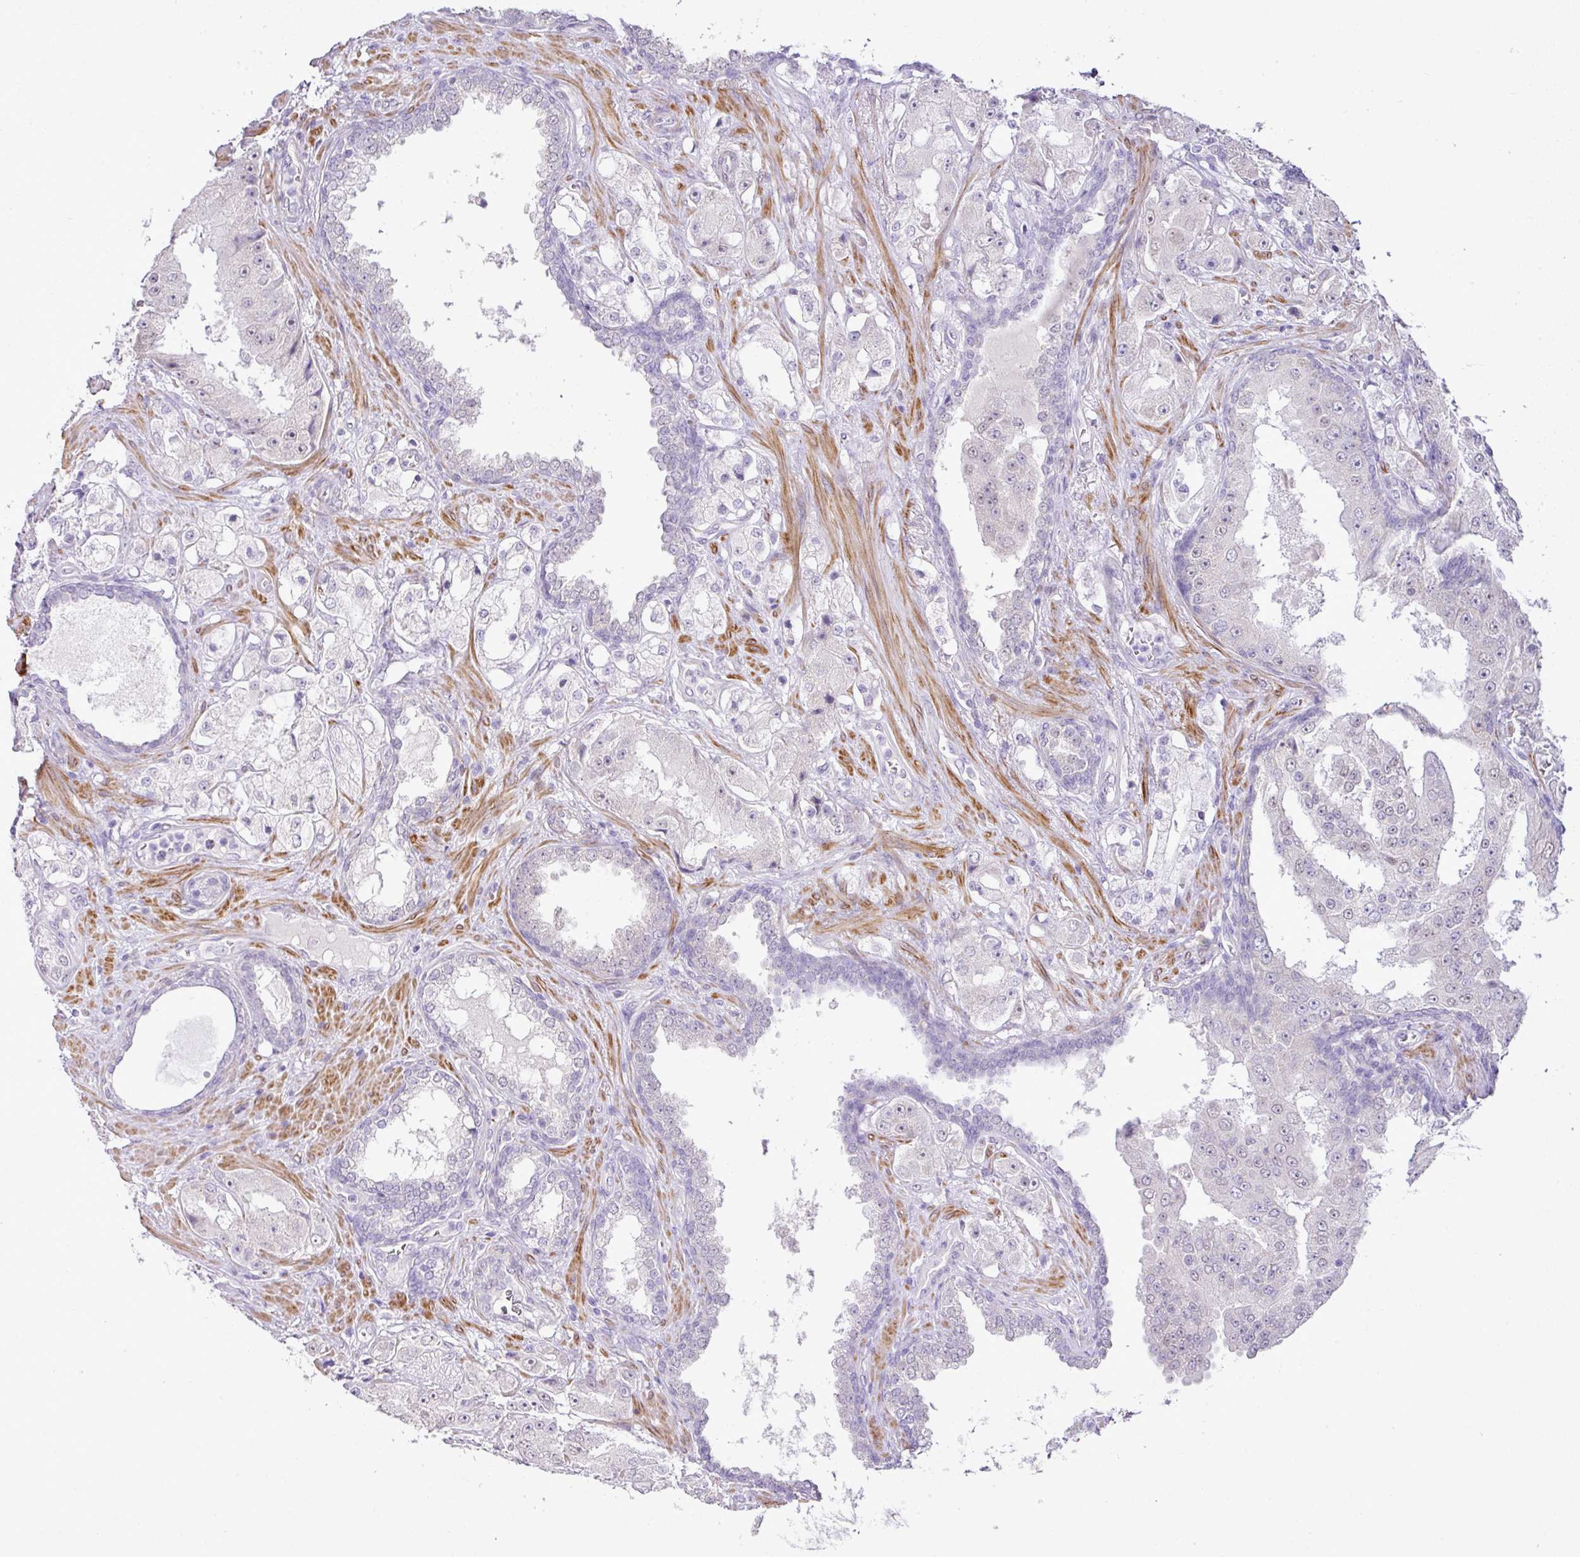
{"staining": {"intensity": "negative", "quantity": "none", "location": "none"}, "tissue": "prostate cancer", "cell_type": "Tumor cells", "image_type": "cancer", "snomed": [{"axis": "morphology", "description": "Adenocarcinoma, High grade"}, {"axis": "topography", "description": "Prostate"}], "caption": "Tumor cells are negative for brown protein staining in prostate cancer (high-grade adenocarcinoma).", "gene": "DIP2A", "patient": {"sex": "male", "age": 73}}